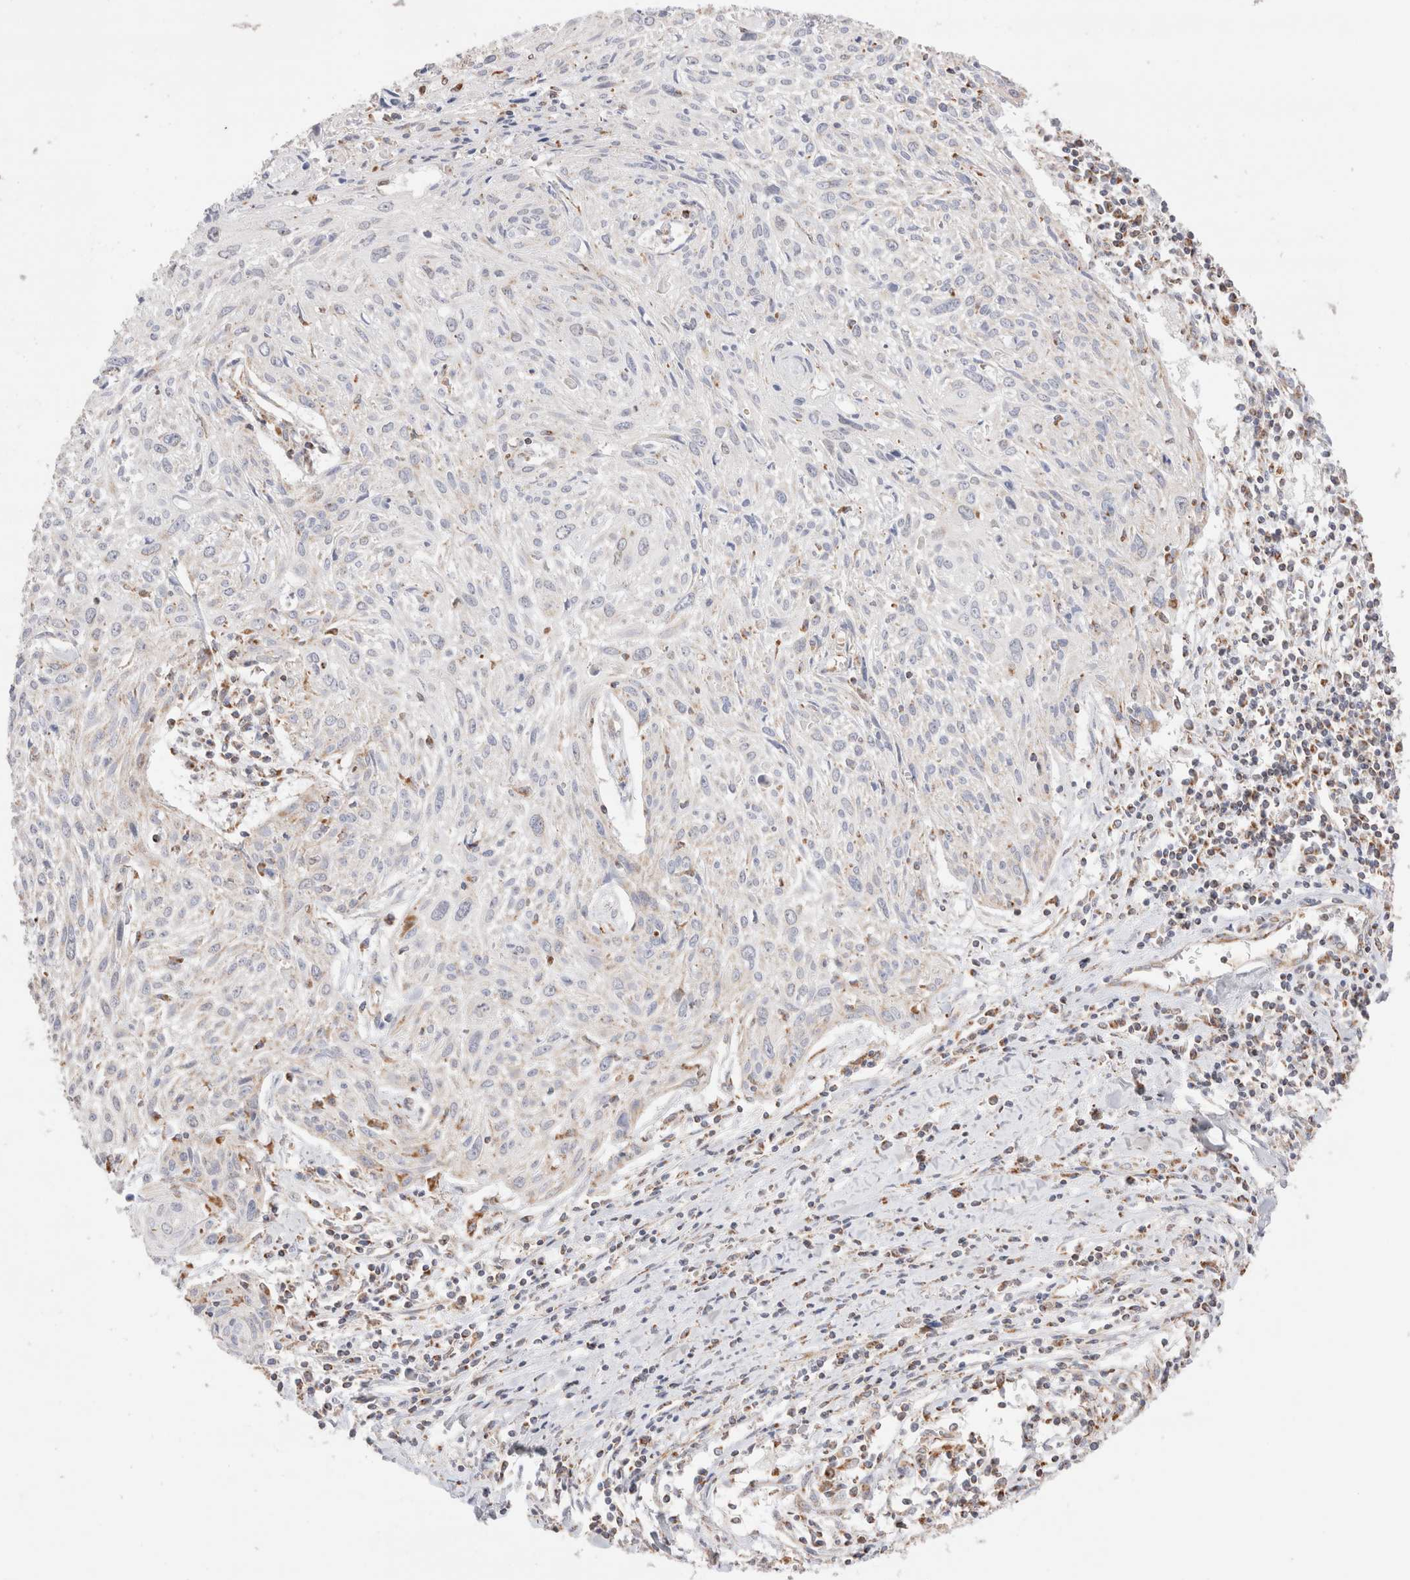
{"staining": {"intensity": "negative", "quantity": "none", "location": "none"}, "tissue": "cervical cancer", "cell_type": "Tumor cells", "image_type": "cancer", "snomed": [{"axis": "morphology", "description": "Squamous cell carcinoma, NOS"}, {"axis": "topography", "description": "Cervix"}], "caption": "This image is of squamous cell carcinoma (cervical) stained with IHC to label a protein in brown with the nuclei are counter-stained blue. There is no staining in tumor cells. (DAB (3,3'-diaminobenzidine) immunohistochemistry (IHC) visualized using brightfield microscopy, high magnification).", "gene": "TMPPE", "patient": {"sex": "female", "age": 51}}